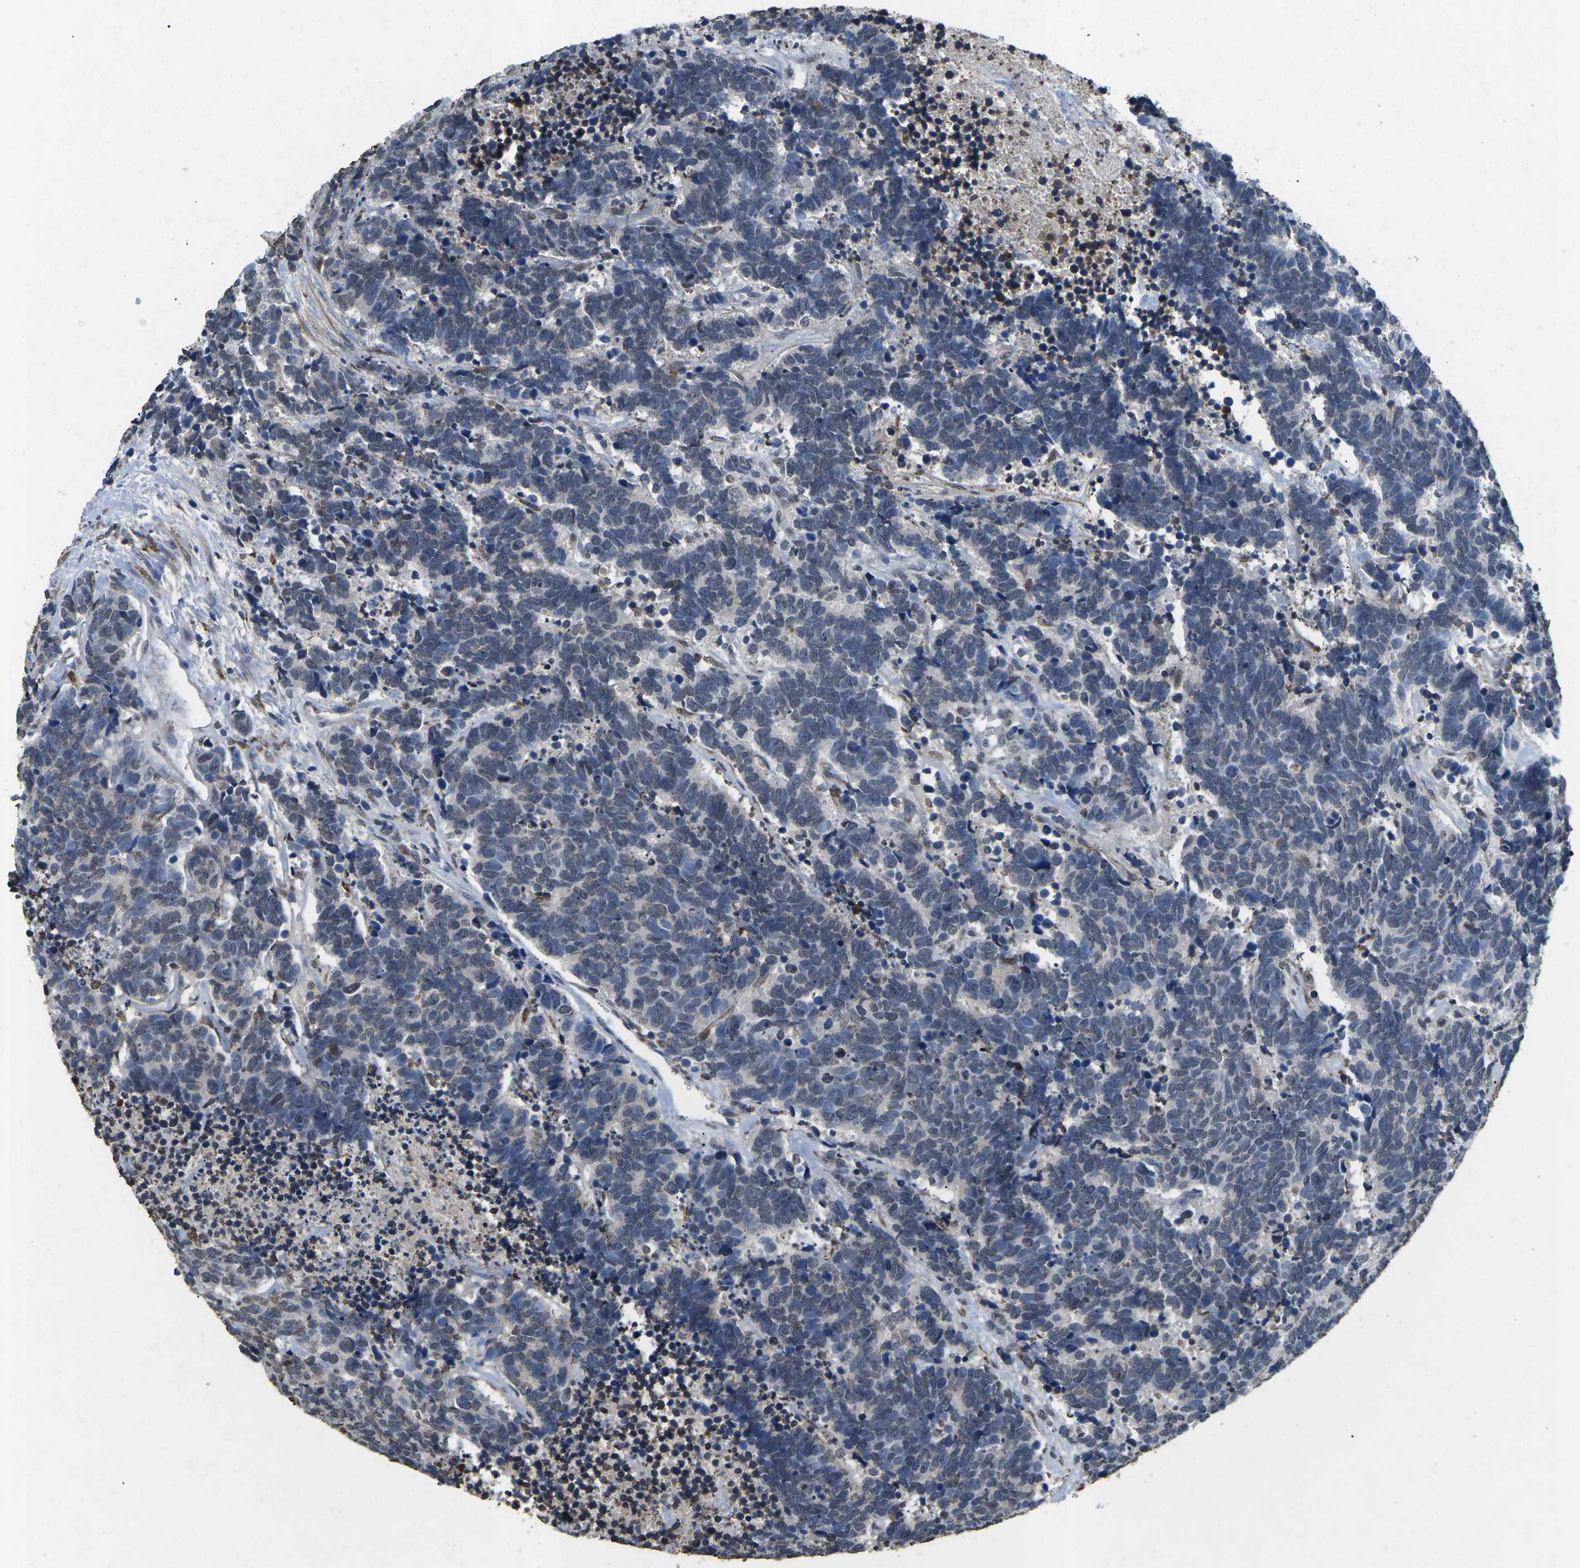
{"staining": {"intensity": "negative", "quantity": "none", "location": "none"}, "tissue": "carcinoid", "cell_type": "Tumor cells", "image_type": "cancer", "snomed": [{"axis": "morphology", "description": "Carcinoma, NOS"}, {"axis": "morphology", "description": "Carcinoid, malignant, NOS"}, {"axis": "topography", "description": "Urinary bladder"}], "caption": "Immunohistochemistry (IHC) of carcinoma reveals no positivity in tumor cells. (Brightfield microscopy of DAB IHC at high magnification).", "gene": "SCNN1B", "patient": {"sex": "male", "age": 57}}